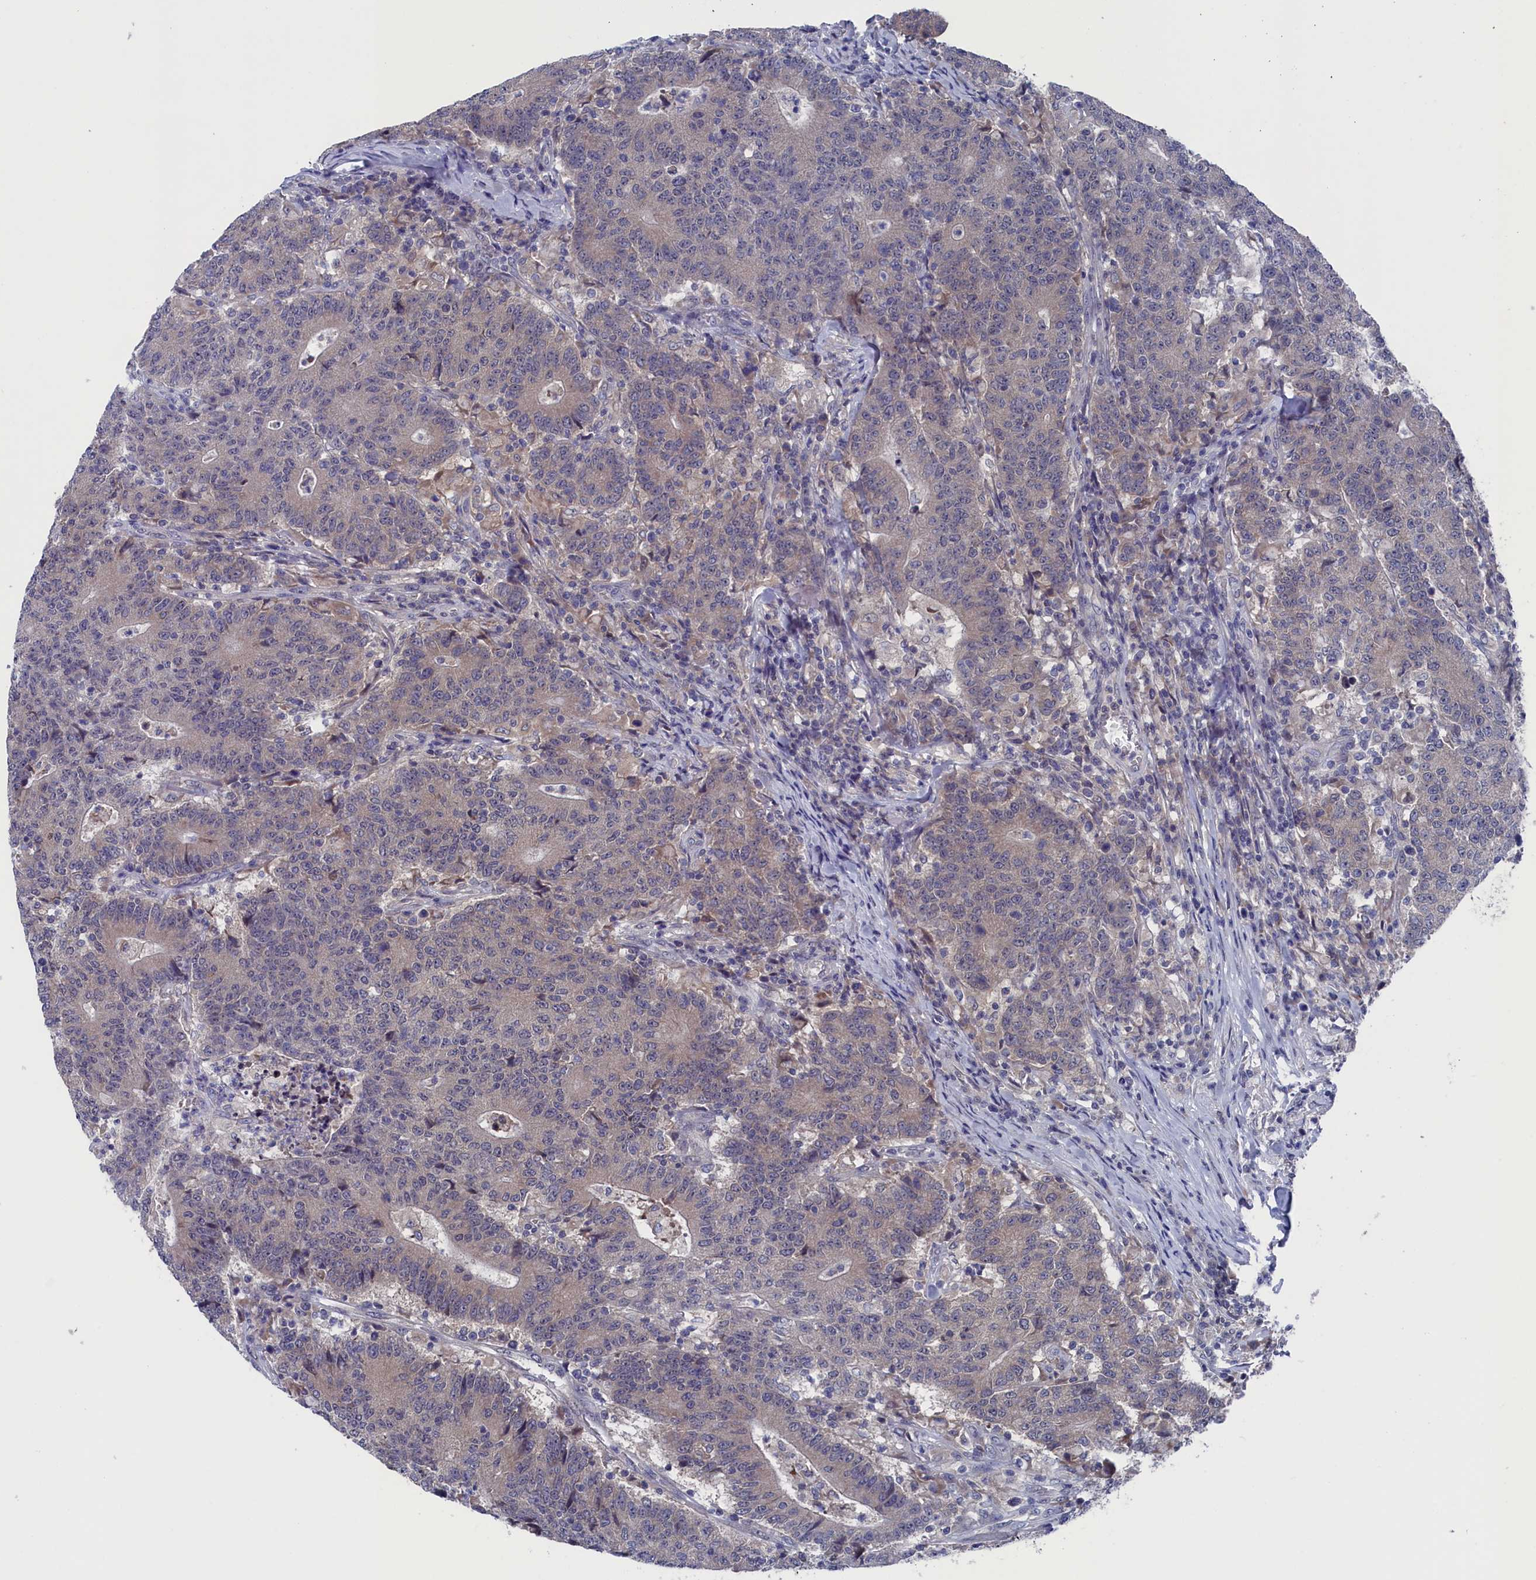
{"staining": {"intensity": "weak", "quantity": "25%-75%", "location": "cytoplasmic/membranous"}, "tissue": "colorectal cancer", "cell_type": "Tumor cells", "image_type": "cancer", "snomed": [{"axis": "morphology", "description": "Adenocarcinoma, NOS"}, {"axis": "topography", "description": "Colon"}], "caption": "Human colorectal cancer stained with a protein marker exhibits weak staining in tumor cells.", "gene": "SPATA13", "patient": {"sex": "female", "age": 75}}